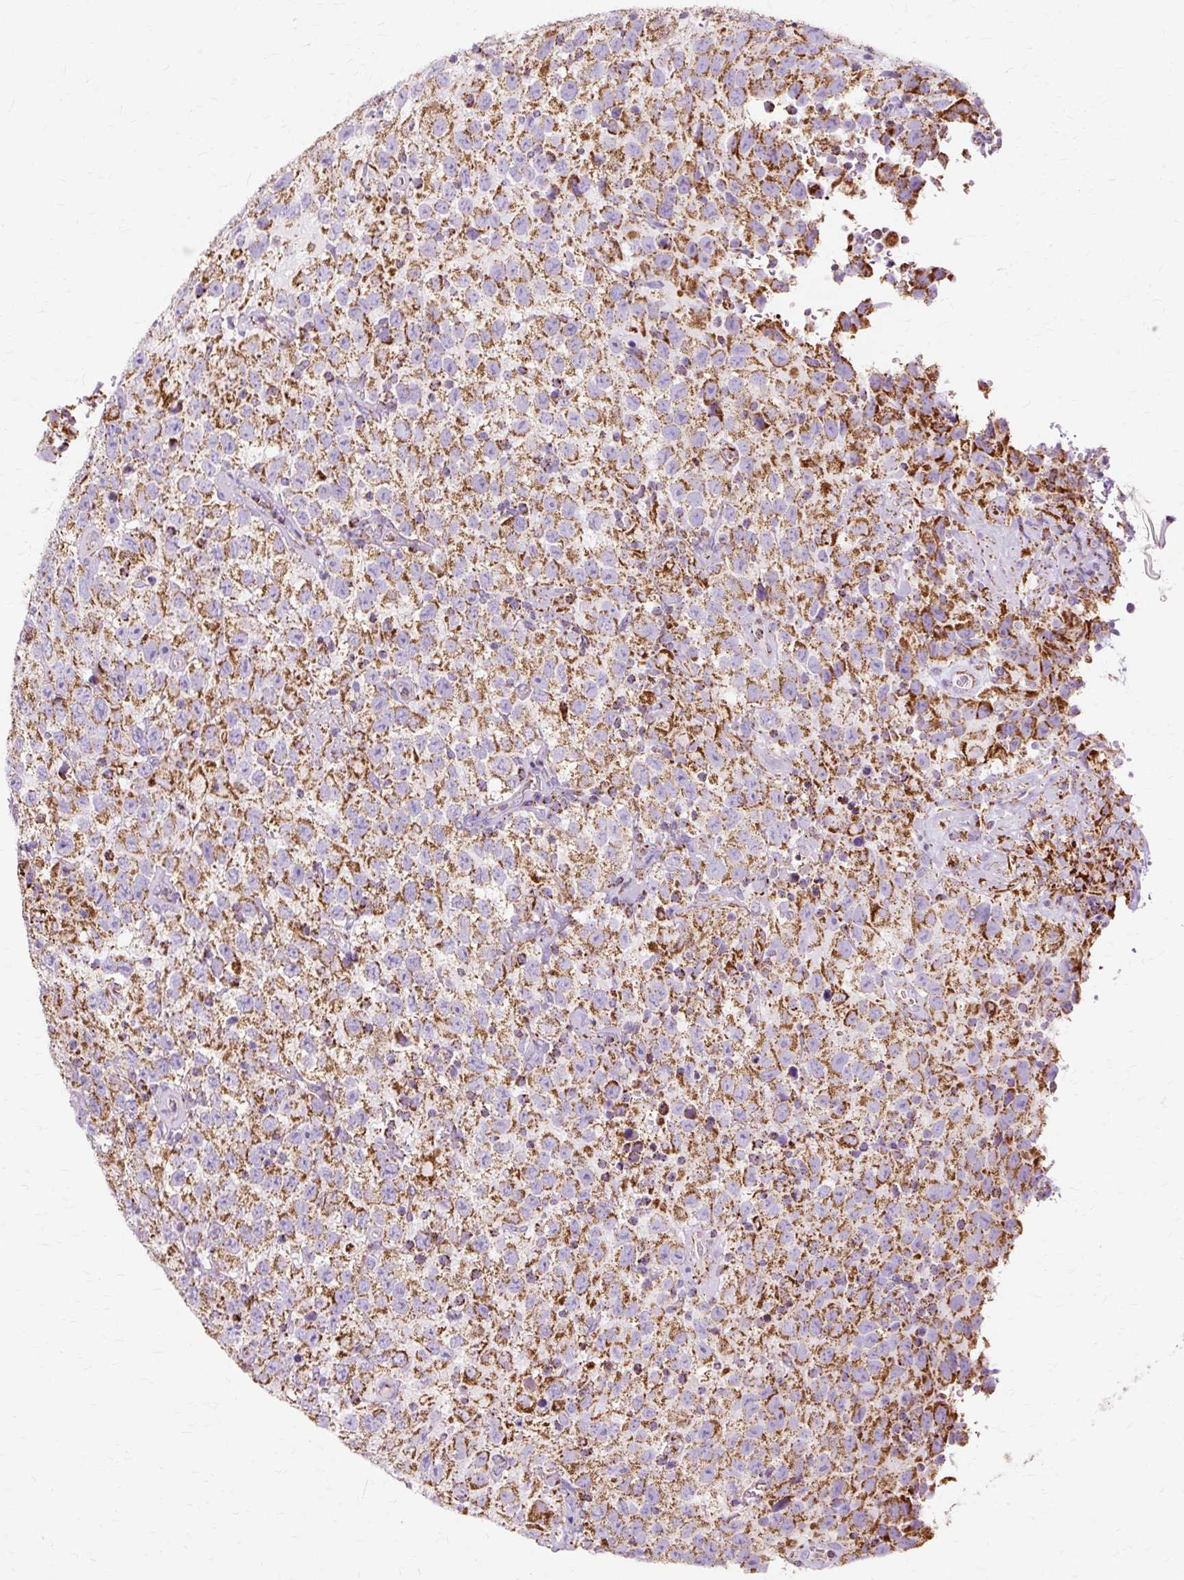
{"staining": {"intensity": "moderate", "quantity": ">75%", "location": "cytoplasmic/membranous"}, "tissue": "testis cancer", "cell_type": "Tumor cells", "image_type": "cancer", "snomed": [{"axis": "morphology", "description": "Seminoma, NOS"}, {"axis": "topography", "description": "Testis"}], "caption": "High-power microscopy captured an IHC photomicrograph of testis cancer (seminoma), revealing moderate cytoplasmic/membranous staining in about >75% of tumor cells. (DAB (3,3'-diaminobenzidine) IHC, brown staining for protein, blue staining for nuclei).", "gene": "DLAT", "patient": {"sex": "male", "age": 41}}